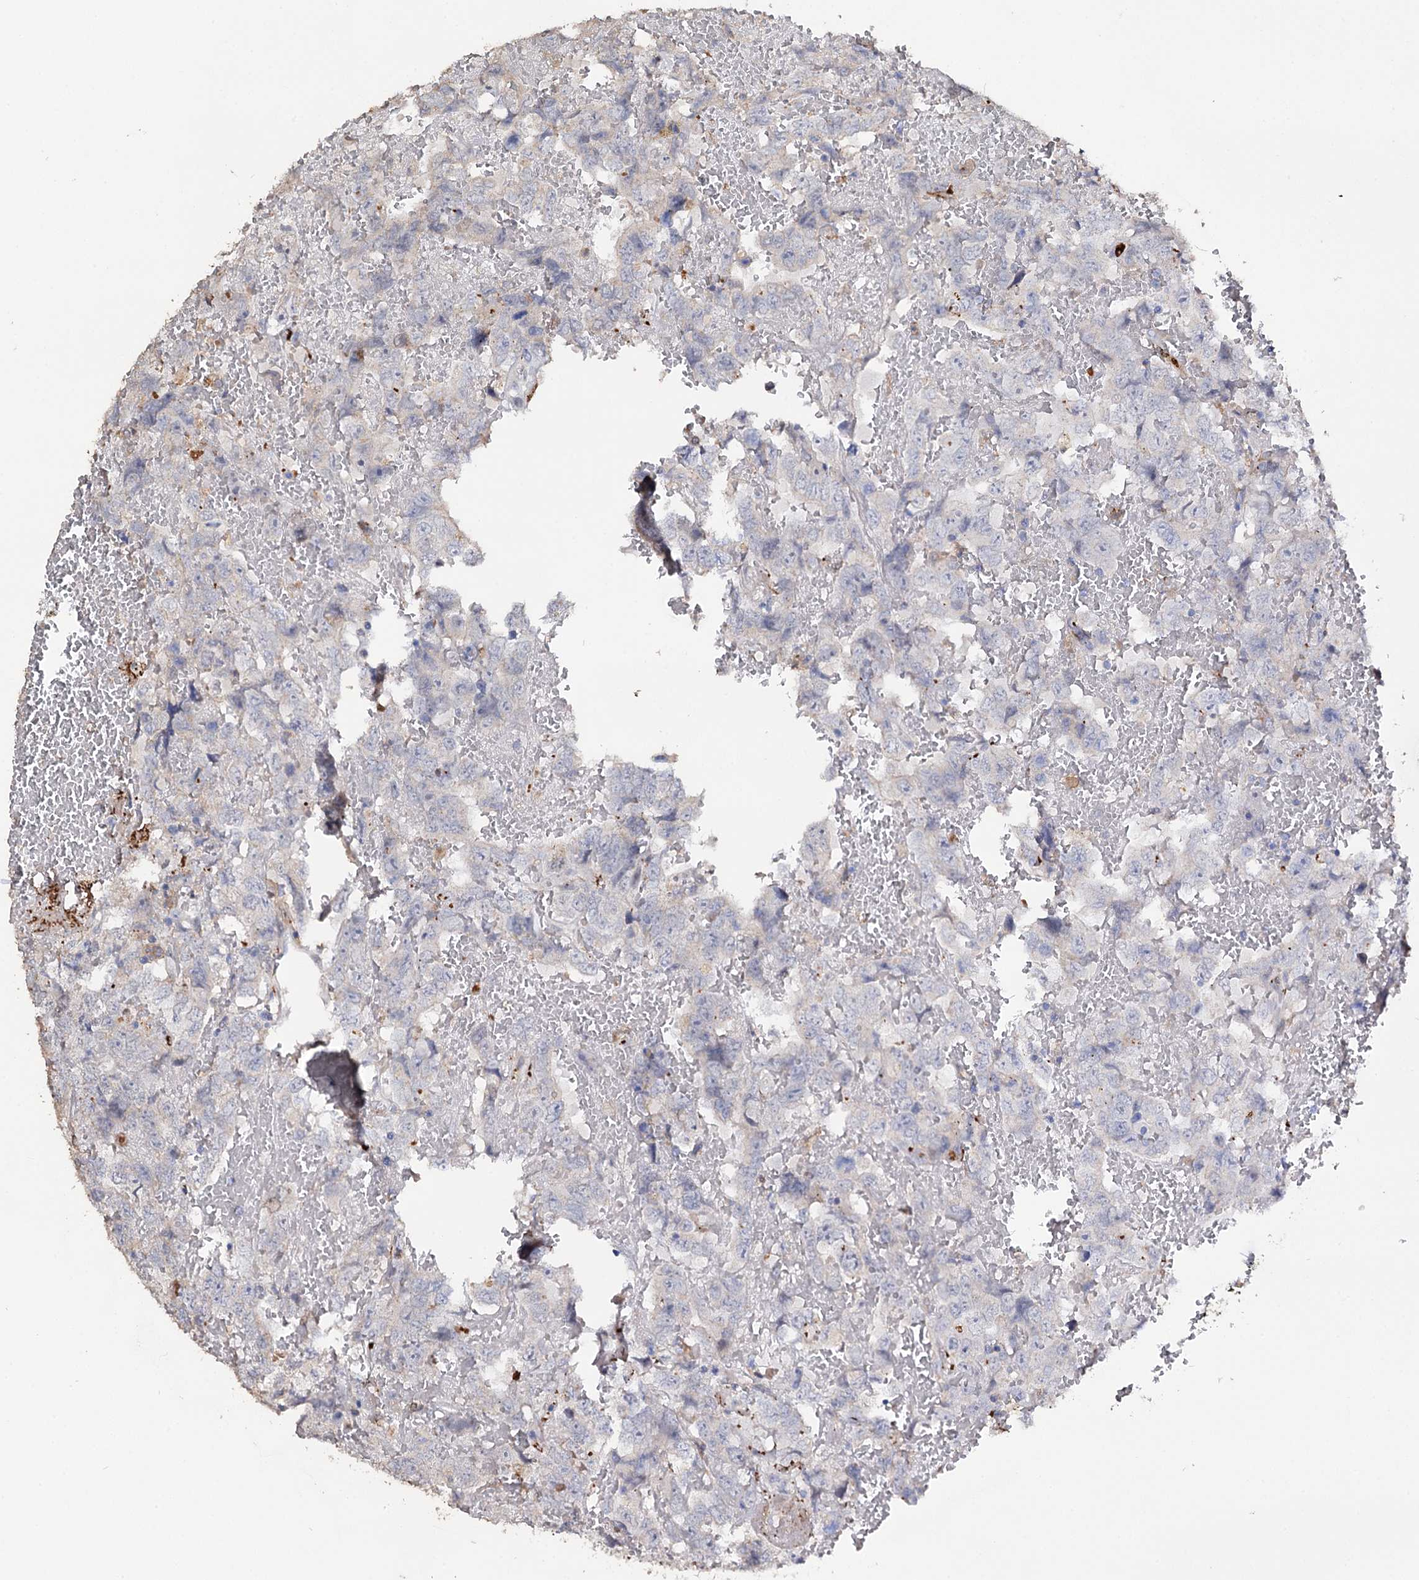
{"staining": {"intensity": "negative", "quantity": "none", "location": "none"}, "tissue": "testis cancer", "cell_type": "Tumor cells", "image_type": "cancer", "snomed": [{"axis": "morphology", "description": "Carcinoma, Embryonal, NOS"}, {"axis": "topography", "description": "Testis"}], "caption": "Immunohistochemical staining of human testis cancer shows no significant expression in tumor cells. (Immunohistochemistry (ihc), brightfield microscopy, high magnification).", "gene": "DNAH6", "patient": {"sex": "male", "age": 45}}